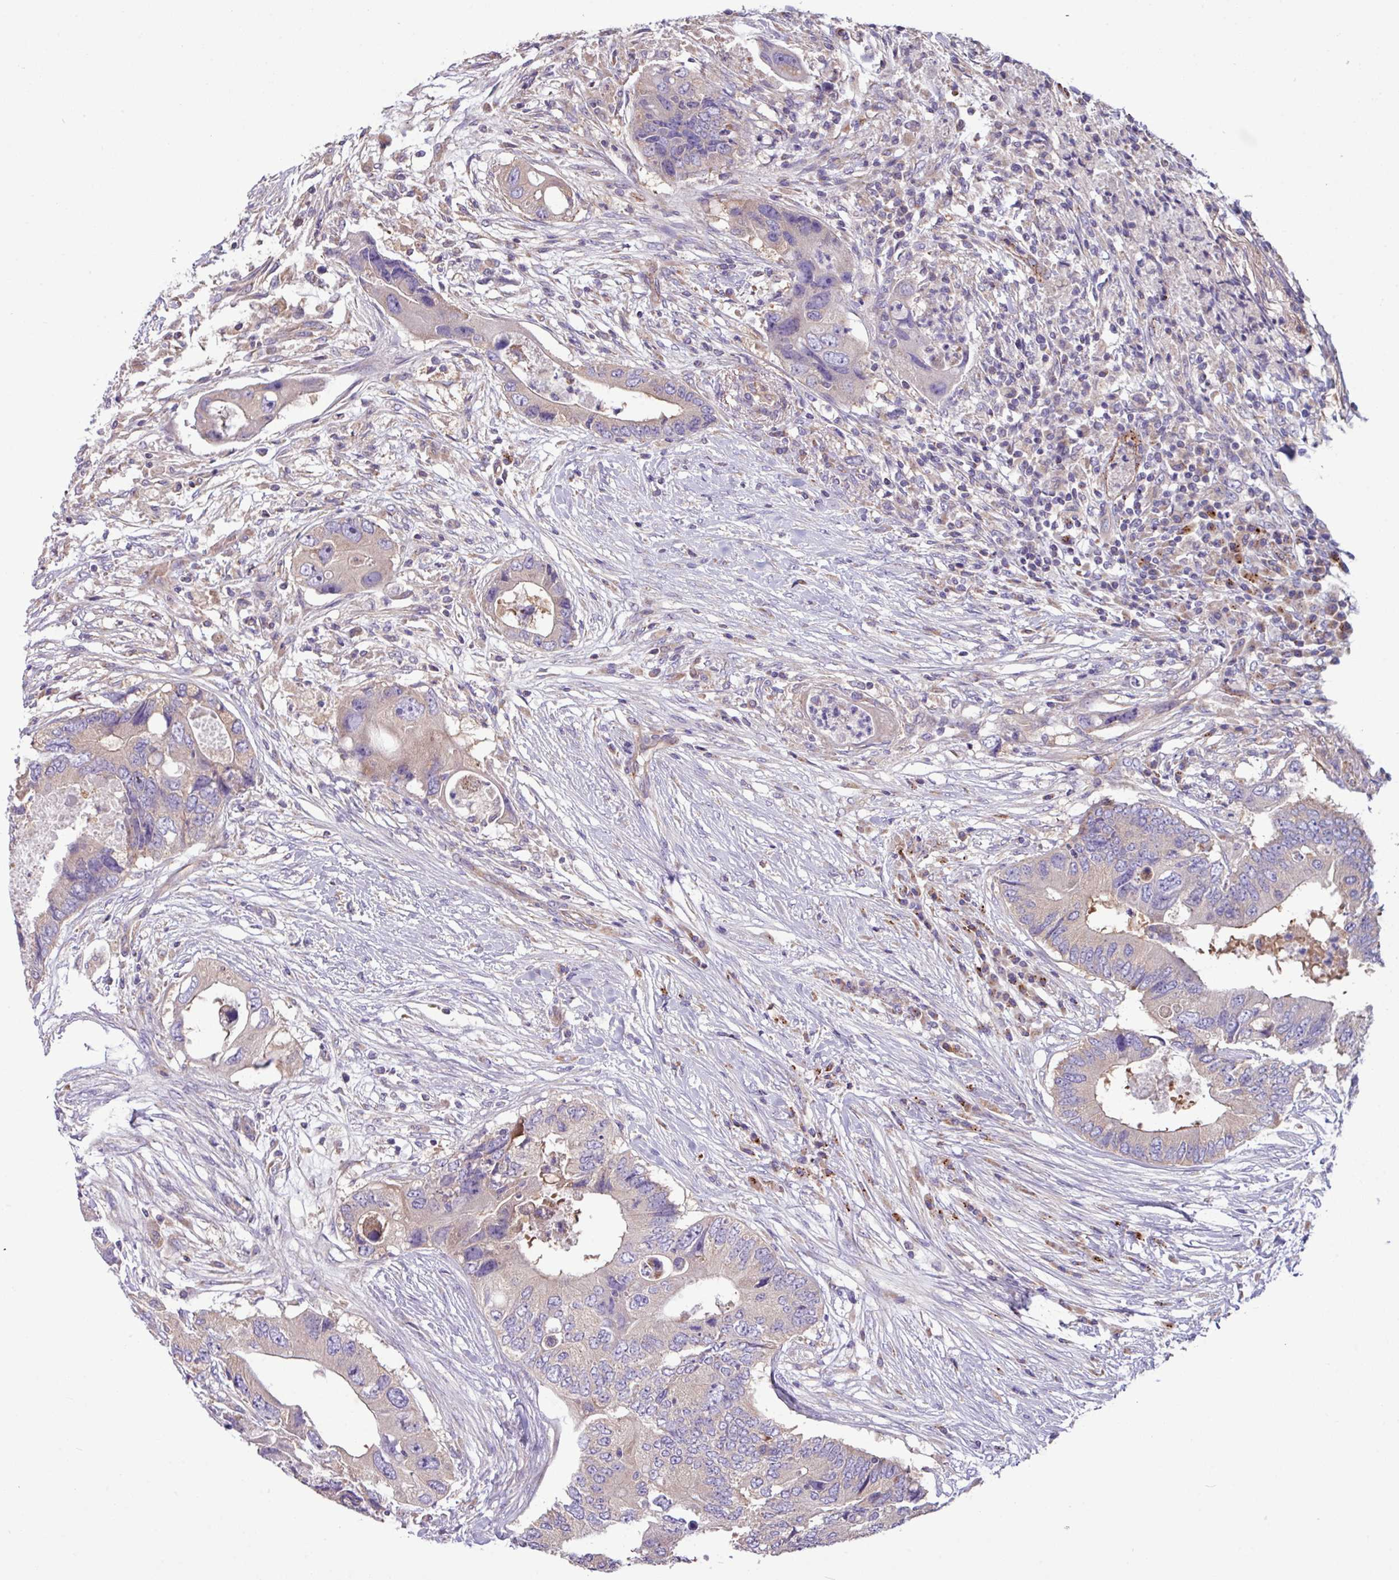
{"staining": {"intensity": "negative", "quantity": "none", "location": "none"}, "tissue": "colorectal cancer", "cell_type": "Tumor cells", "image_type": "cancer", "snomed": [{"axis": "morphology", "description": "Adenocarcinoma, NOS"}, {"axis": "topography", "description": "Colon"}], "caption": "Tumor cells are negative for brown protein staining in colorectal adenocarcinoma. The staining was performed using DAB (3,3'-diaminobenzidine) to visualize the protein expression in brown, while the nuclei were stained in blue with hematoxylin (Magnification: 20x).", "gene": "PPM1J", "patient": {"sex": "male", "age": 71}}